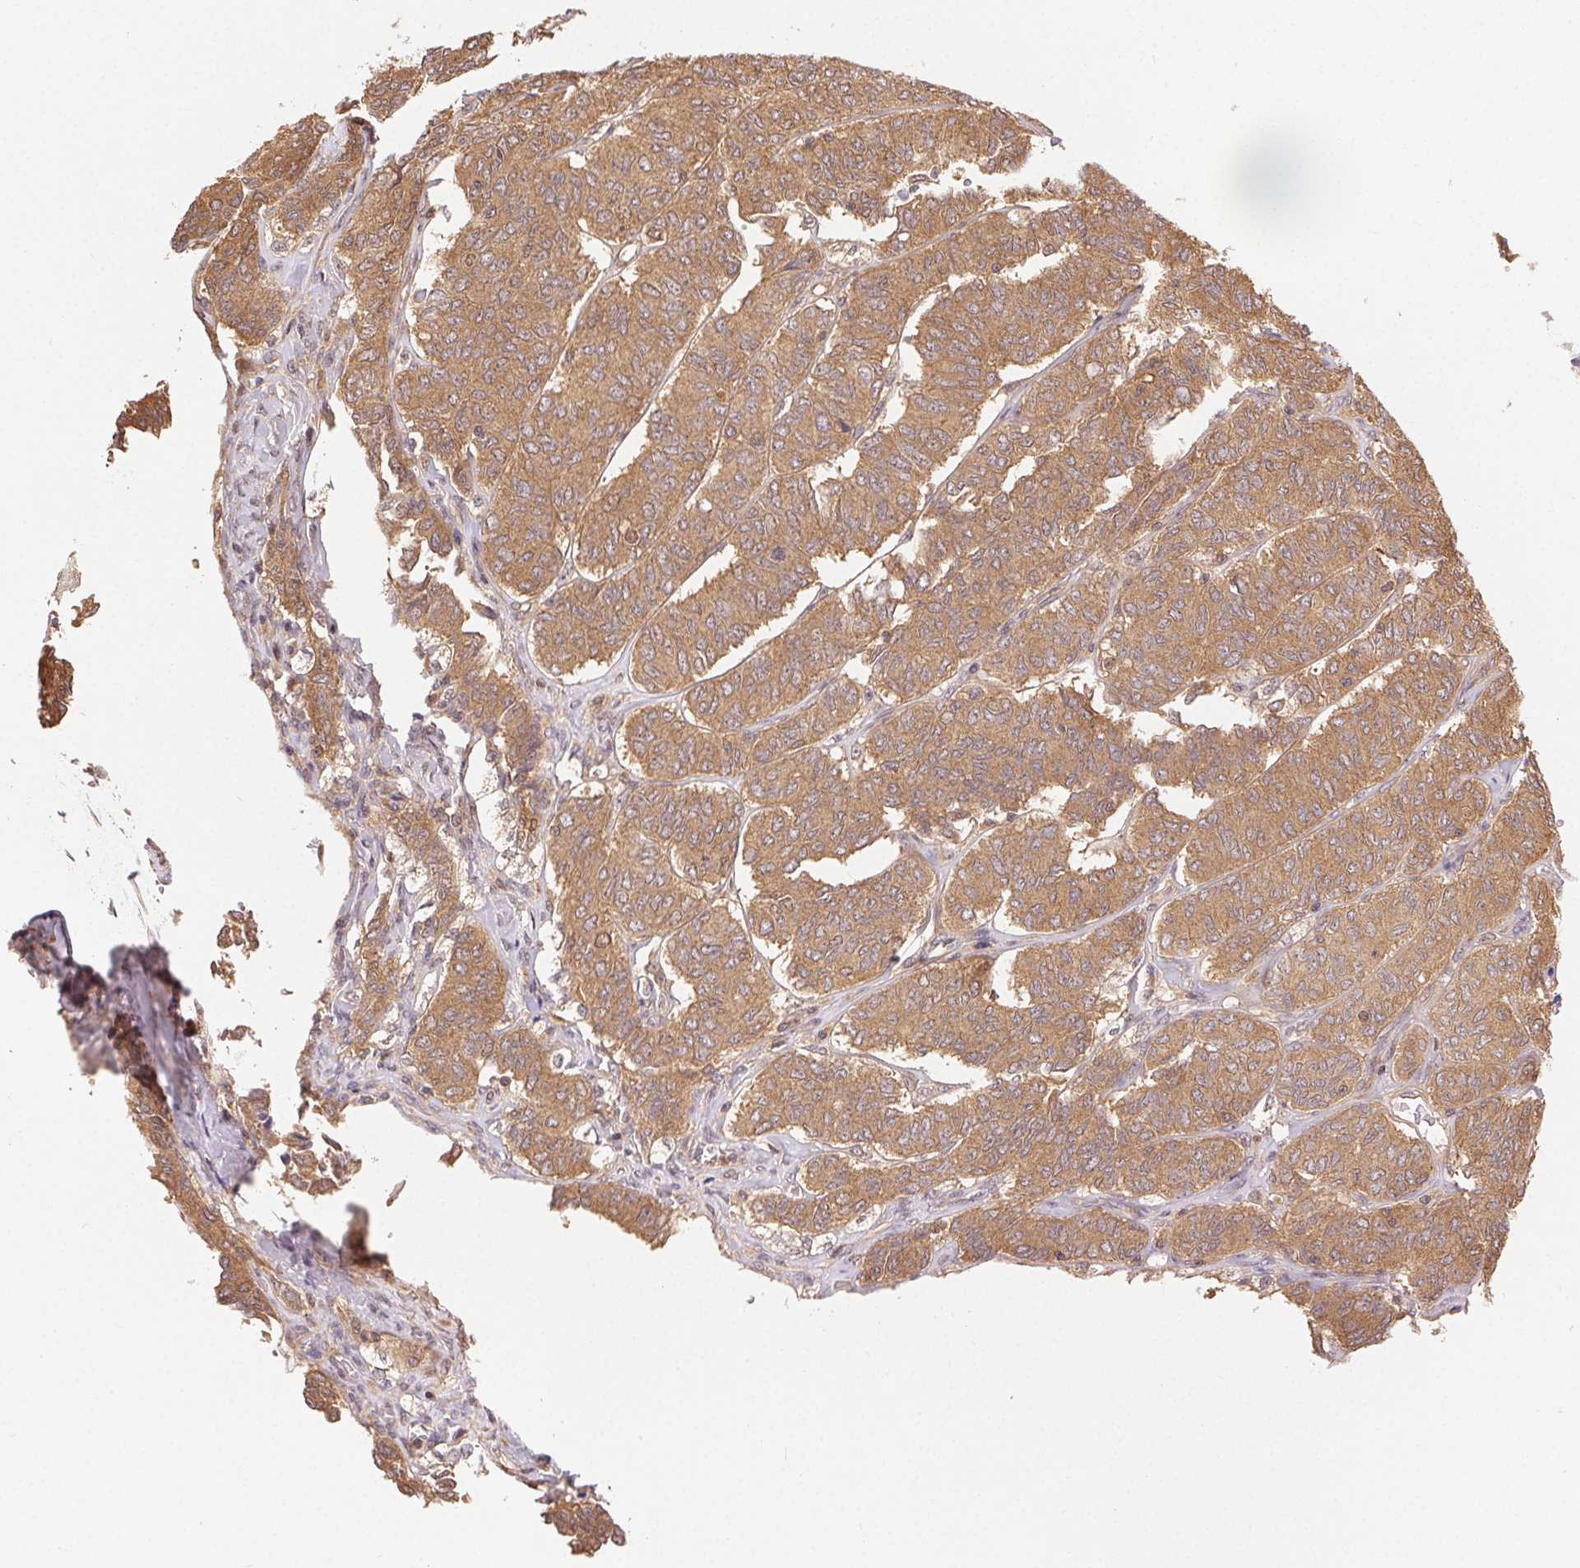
{"staining": {"intensity": "moderate", "quantity": ">75%", "location": "cytoplasmic/membranous"}, "tissue": "ovarian cancer", "cell_type": "Tumor cells", "image_type": "cancer", "snomed": [{"axis": "morphology", "description": "Carcinoma, endometroid"}, {"axis": "topography", "description": "Ovary"}], "caption": "Moderate cytoplasmic/membranous protein positivity is appreciated in about >75% of tumor cells in endometroid carcinoma (ovarian).", "gene": "GDI2", "patient": {"sex": "female", "age": 80}}